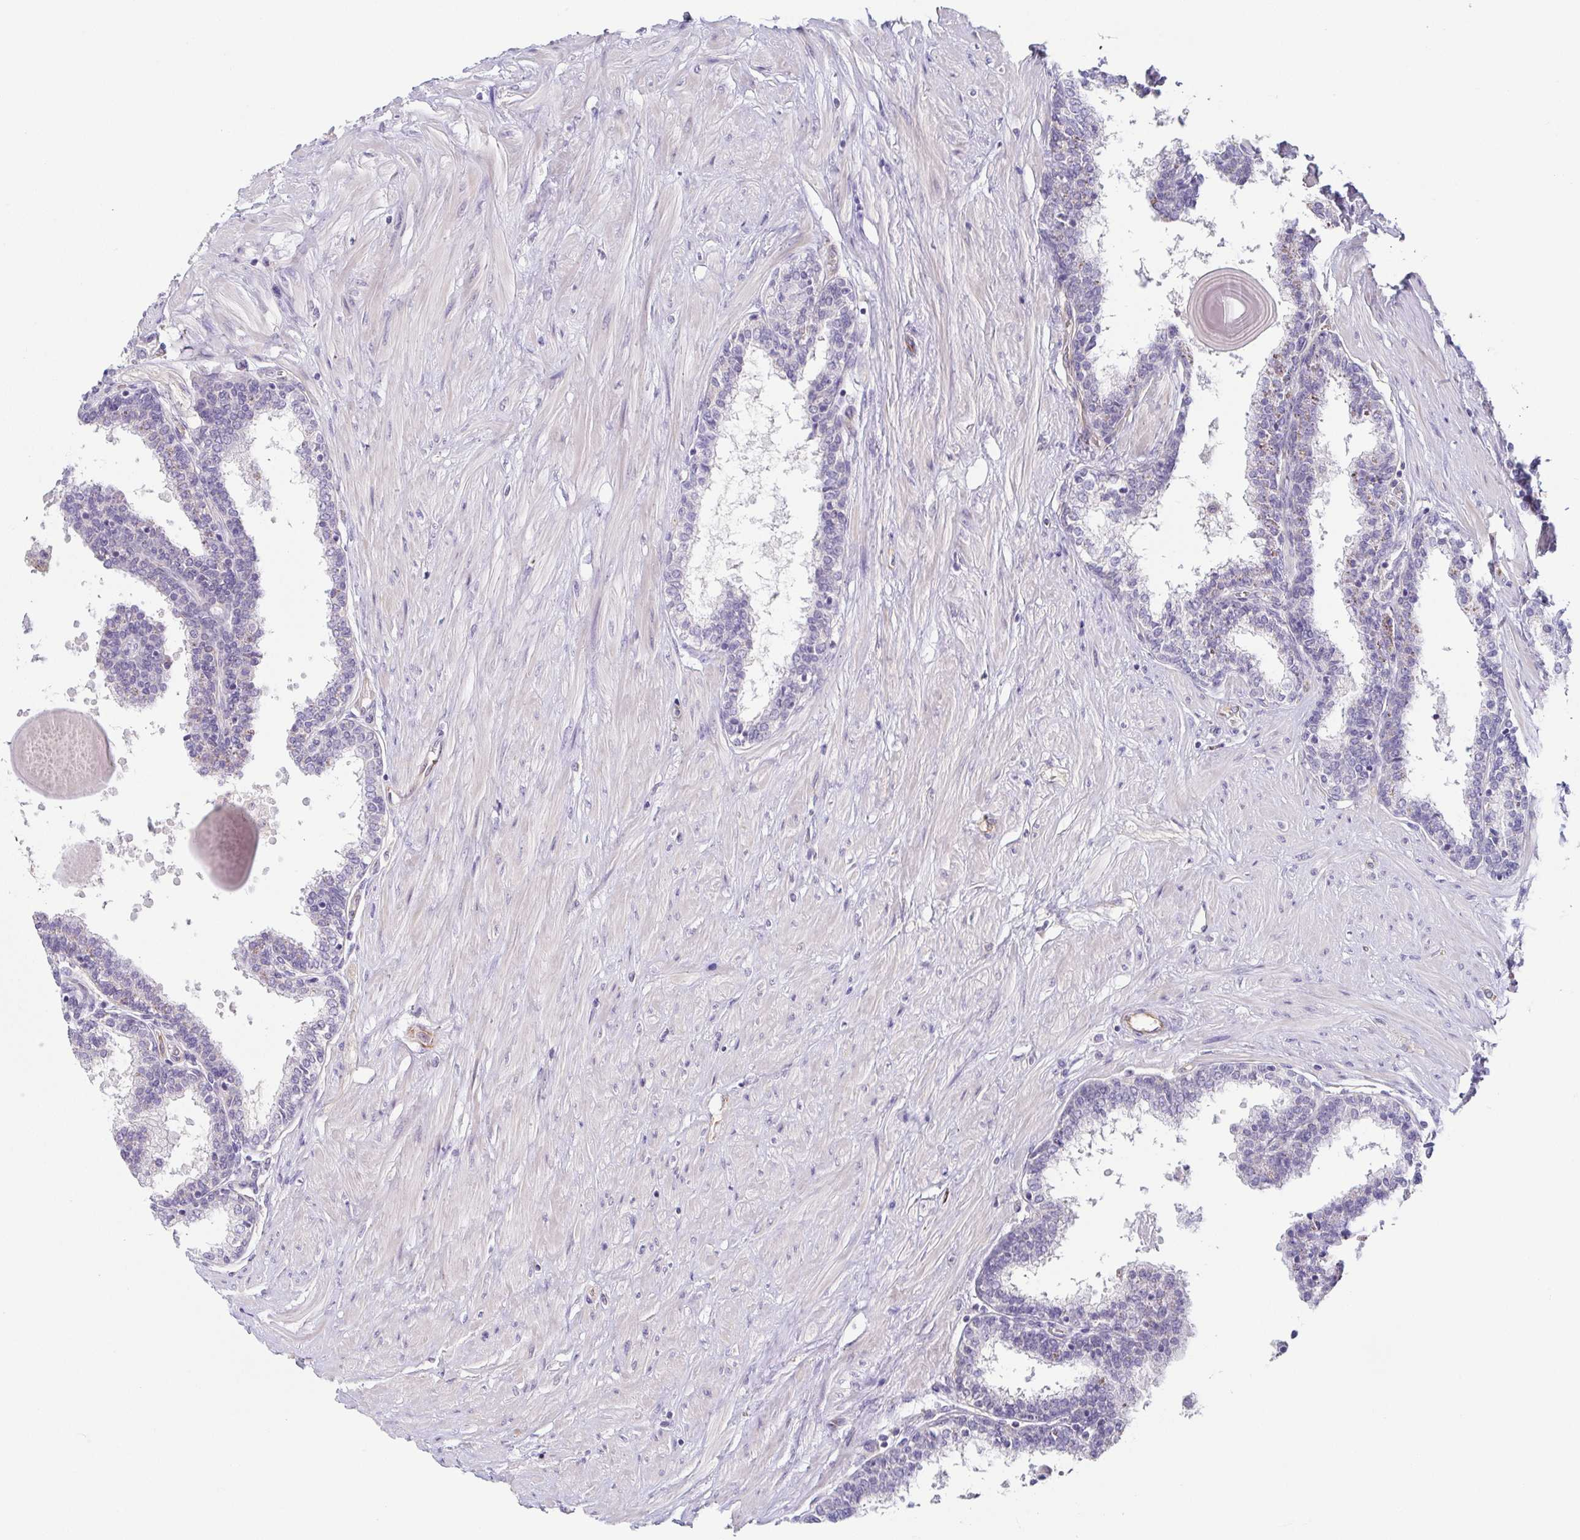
{"staining": {"intensity": "negative", "quantity": "none", "location": "none"}, "tissue": "prostate", "cell_type": "Glandular cells", "image_type": "normal", "snomed": [{"axis": "morphology", "description": "Normal tissue, NOS"}, {"axis": "topography", "description": "Prostate"}], "caption": "Prostate stained for a protein using immunohistochemistry (IHC) shows no staining glandular cells.", "gene": "COL17A1", "patient": {"sex": "male", "age": 55}}